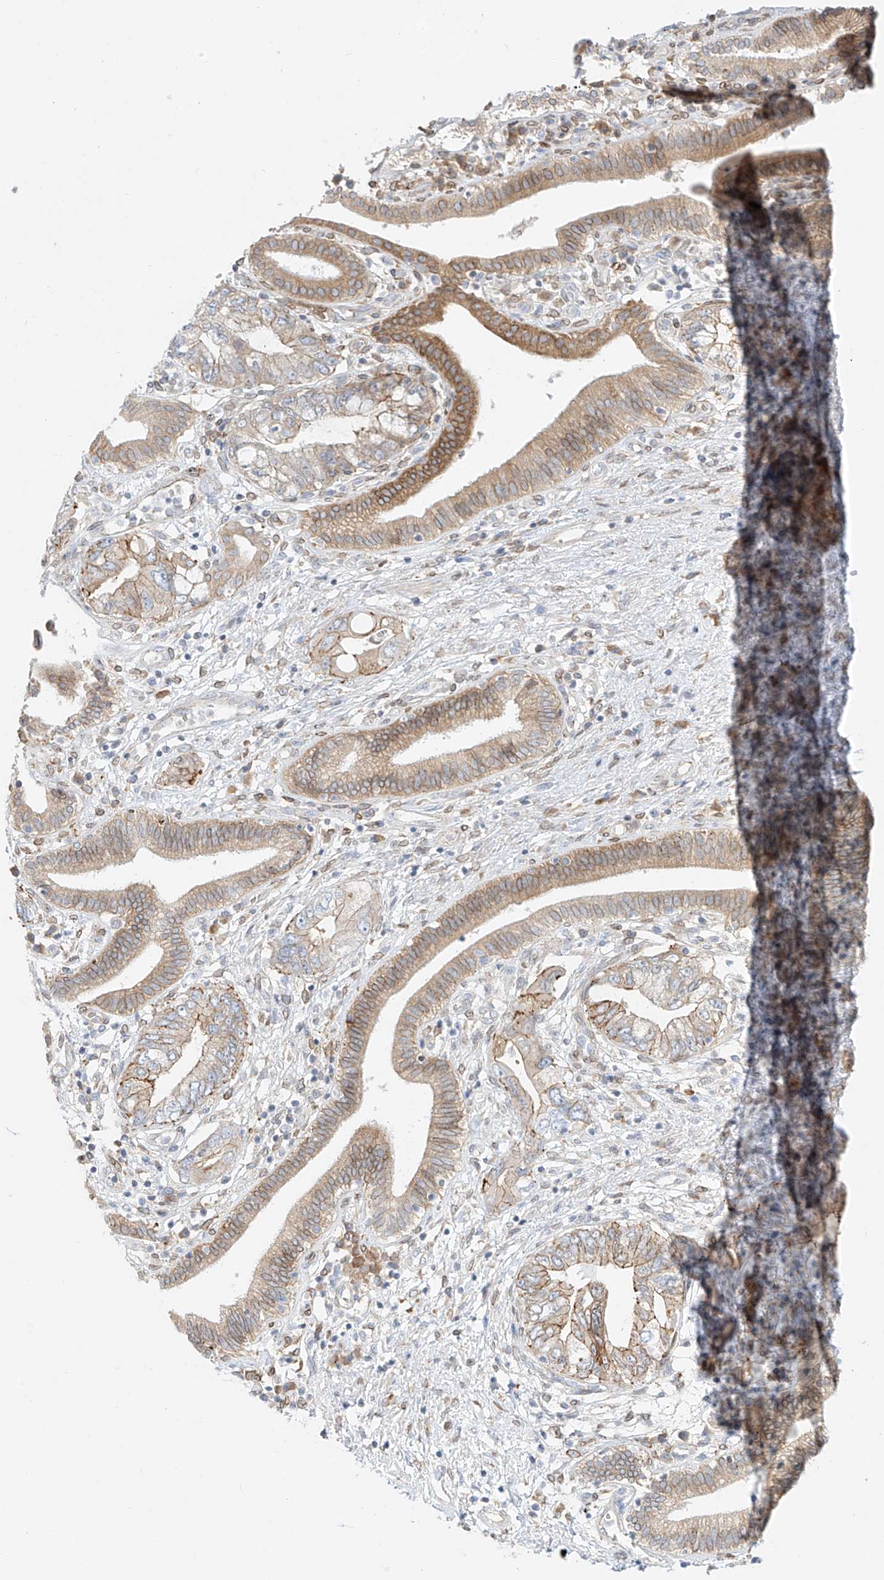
{"staining": {"intensity": "moderate", "quantity": ">75%", "location": "cytoplasmic/membranous"}, "tissue": "pancreatic cancer", "cell_type": "Tumor cells", "image_type": "cancer", "snomed": [{"axis": "morphology", "description": "Adenocarcinoma, NOS"}, {"axis": "topography", "description": "Pancreas"}], "caption": "IHC of human pancreatic cancer displays medium levels of moderate cytoplasmic/membranous staining in approximately >75% of tumor cells. (brown staining indicates protein expression, while blue staining denotes nuclei).", "gene": "PCYOX1", "patient": {"sex": "female", "age": 73}}